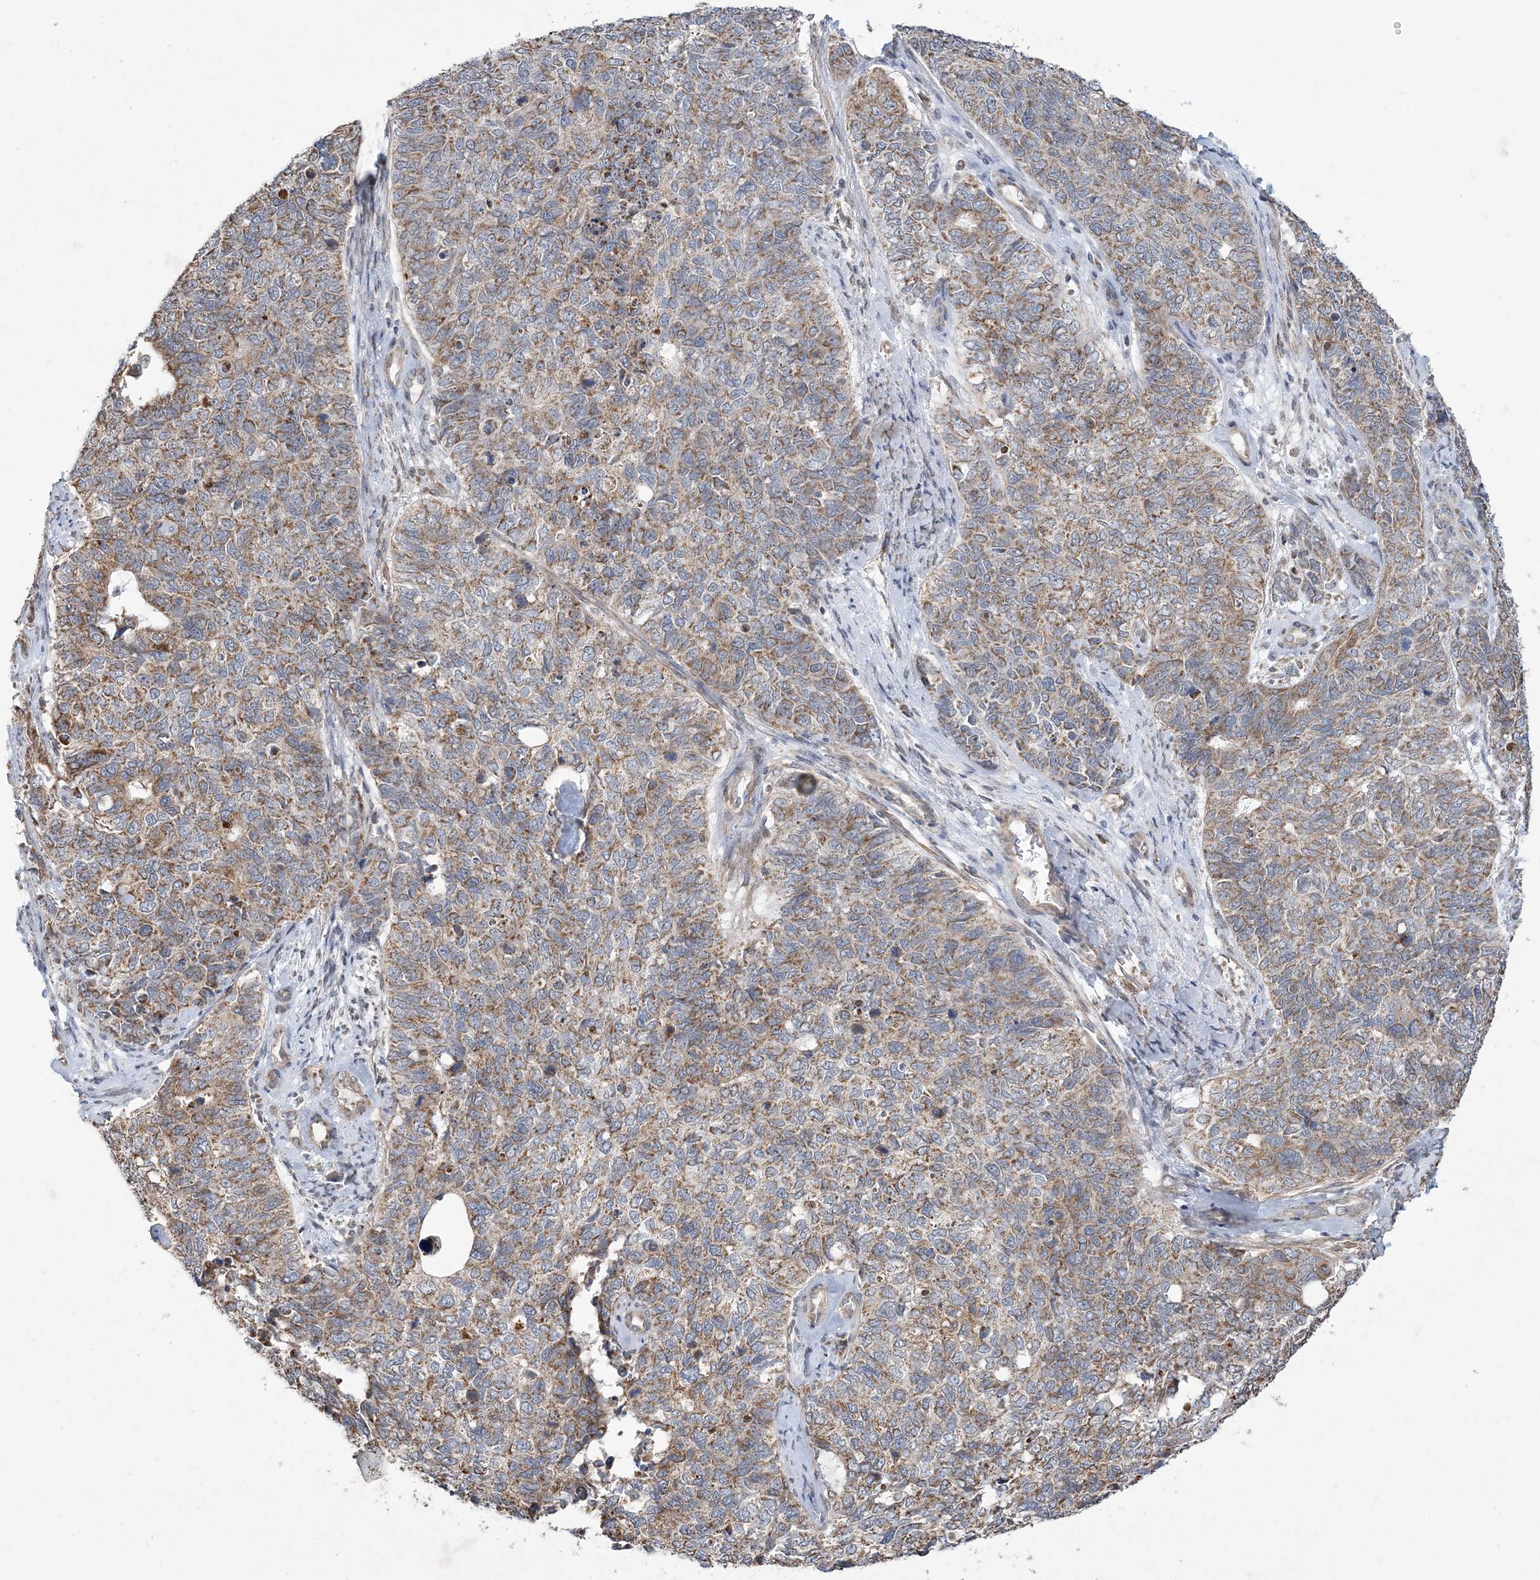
{"staining": {"intensity": "moderate", "quantity": ">75%", "location": "cytoplasmic/membranous"}, "tissue": "cervical cancer", "cell_type": "Tumor cells", "image_type": "cancer", "snomed": [{"axis": "morphology", "description": "Squamous cell carcinoma, NOS"}, {"axis": "topography", "description": "Cervix"}], "caption": "Tumor cells reveal moderate cytoplasmic/membranous expression in about >75% of cells in cervical squamous cell carcinoma.", "gene": "SLX9", "patient": {"sex": "female", "age": 63}}